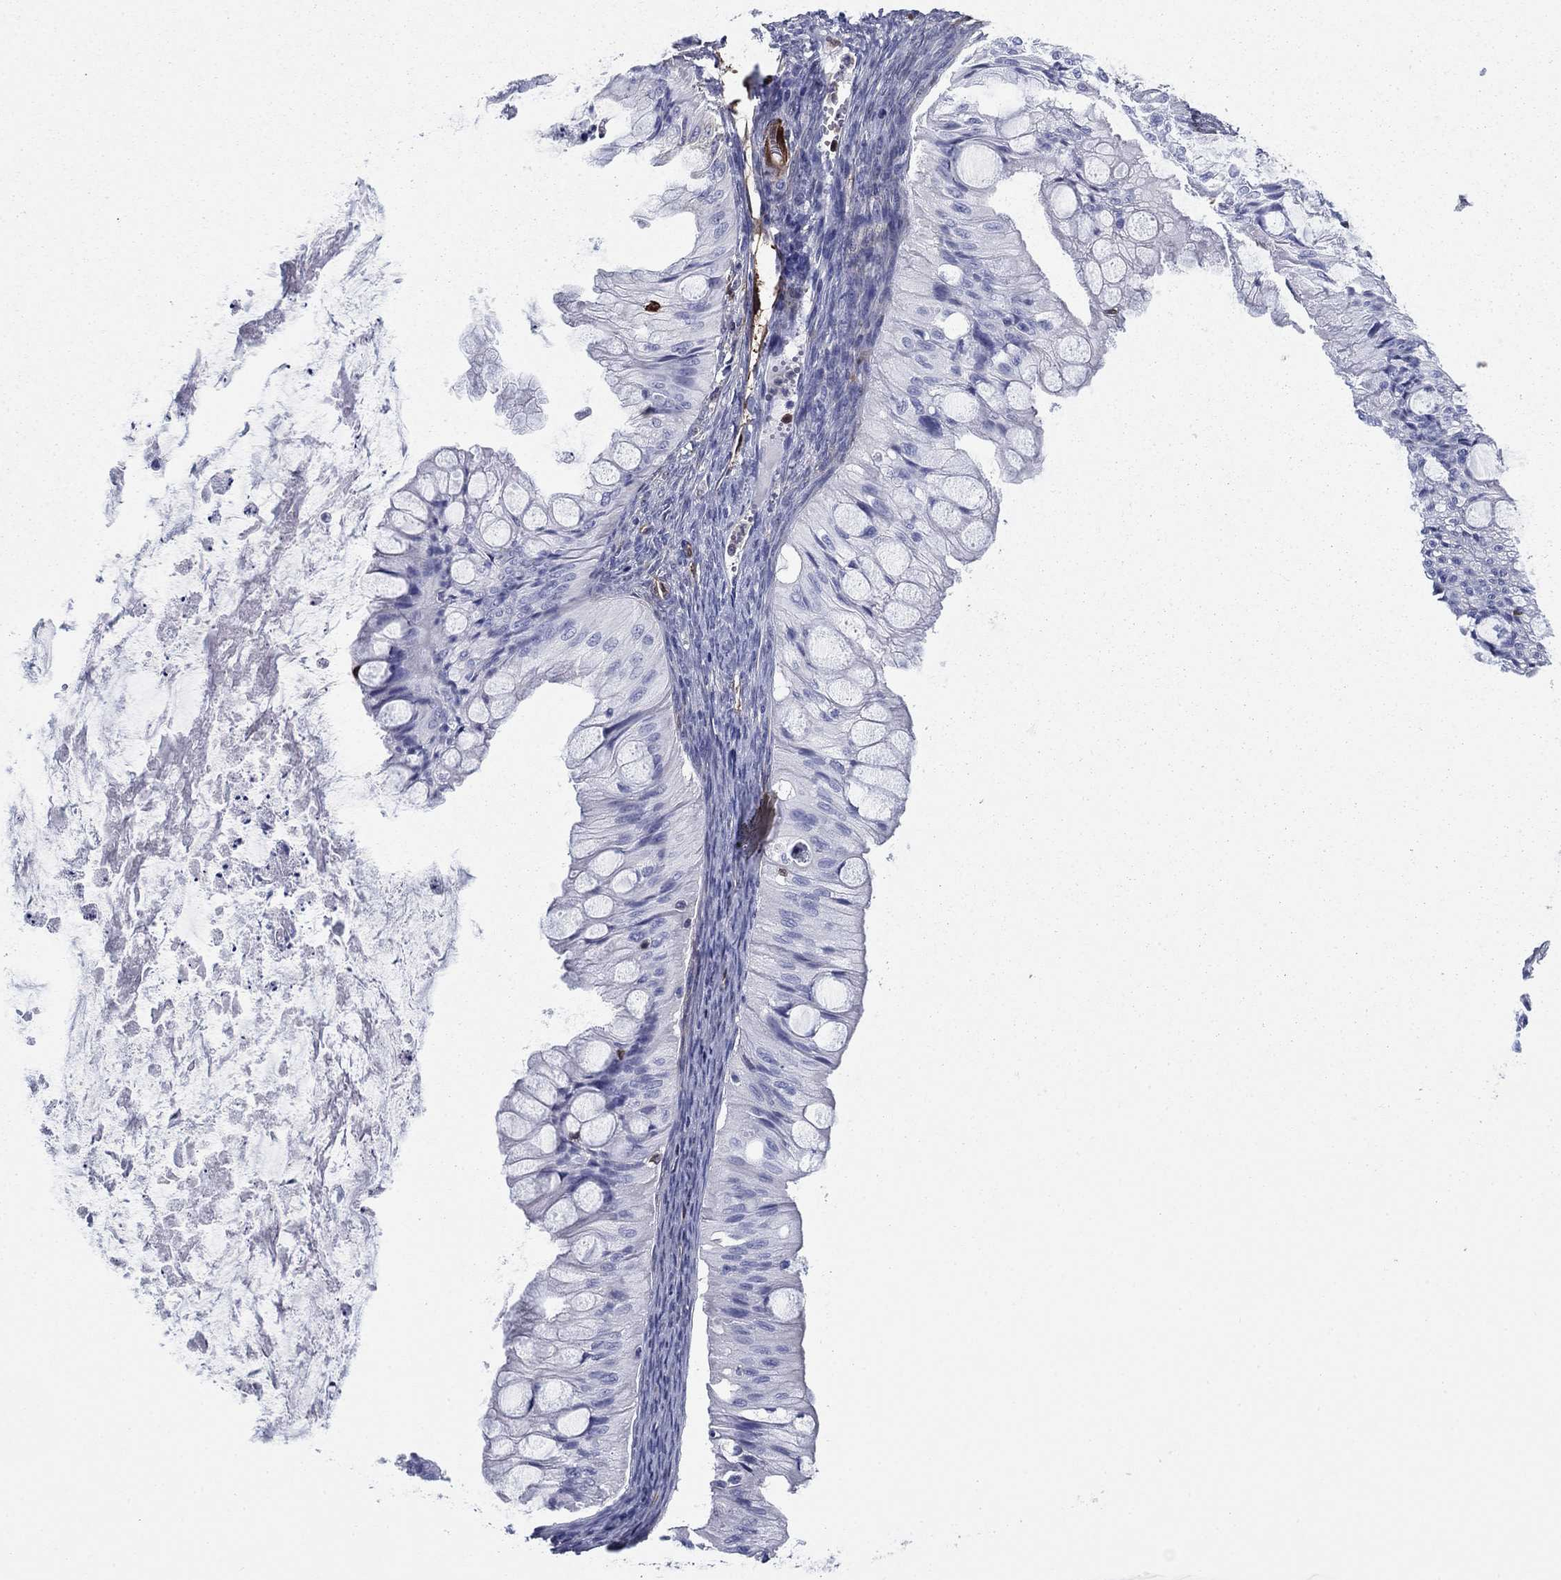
{"staining": {"intensity": "negative", "quantity": "none", "location": "none"}, "tissue": "ovarian cancer", "cell_type": "Tumor cells", "image_type": "cancer", "snomed": [{"axis": "morphology", "description": "Cystadenocarcinoma, mucinous, NOS"}, {"axis": "topography", "description": "Ovary"}], "caption": "Histopathology image shows no significant protein positivity in tumor cells of ovarian mucinous cystadenocarcinoma. The staining was performed using DAB (3,3'-diaminobenzidine) to visualize the protein expression in brown, while the nuclei were stained in blue with hematoxylin (Magnification: 20x).", "gene": "STMN1", "patient": {"sex": "female", "age": 57}}